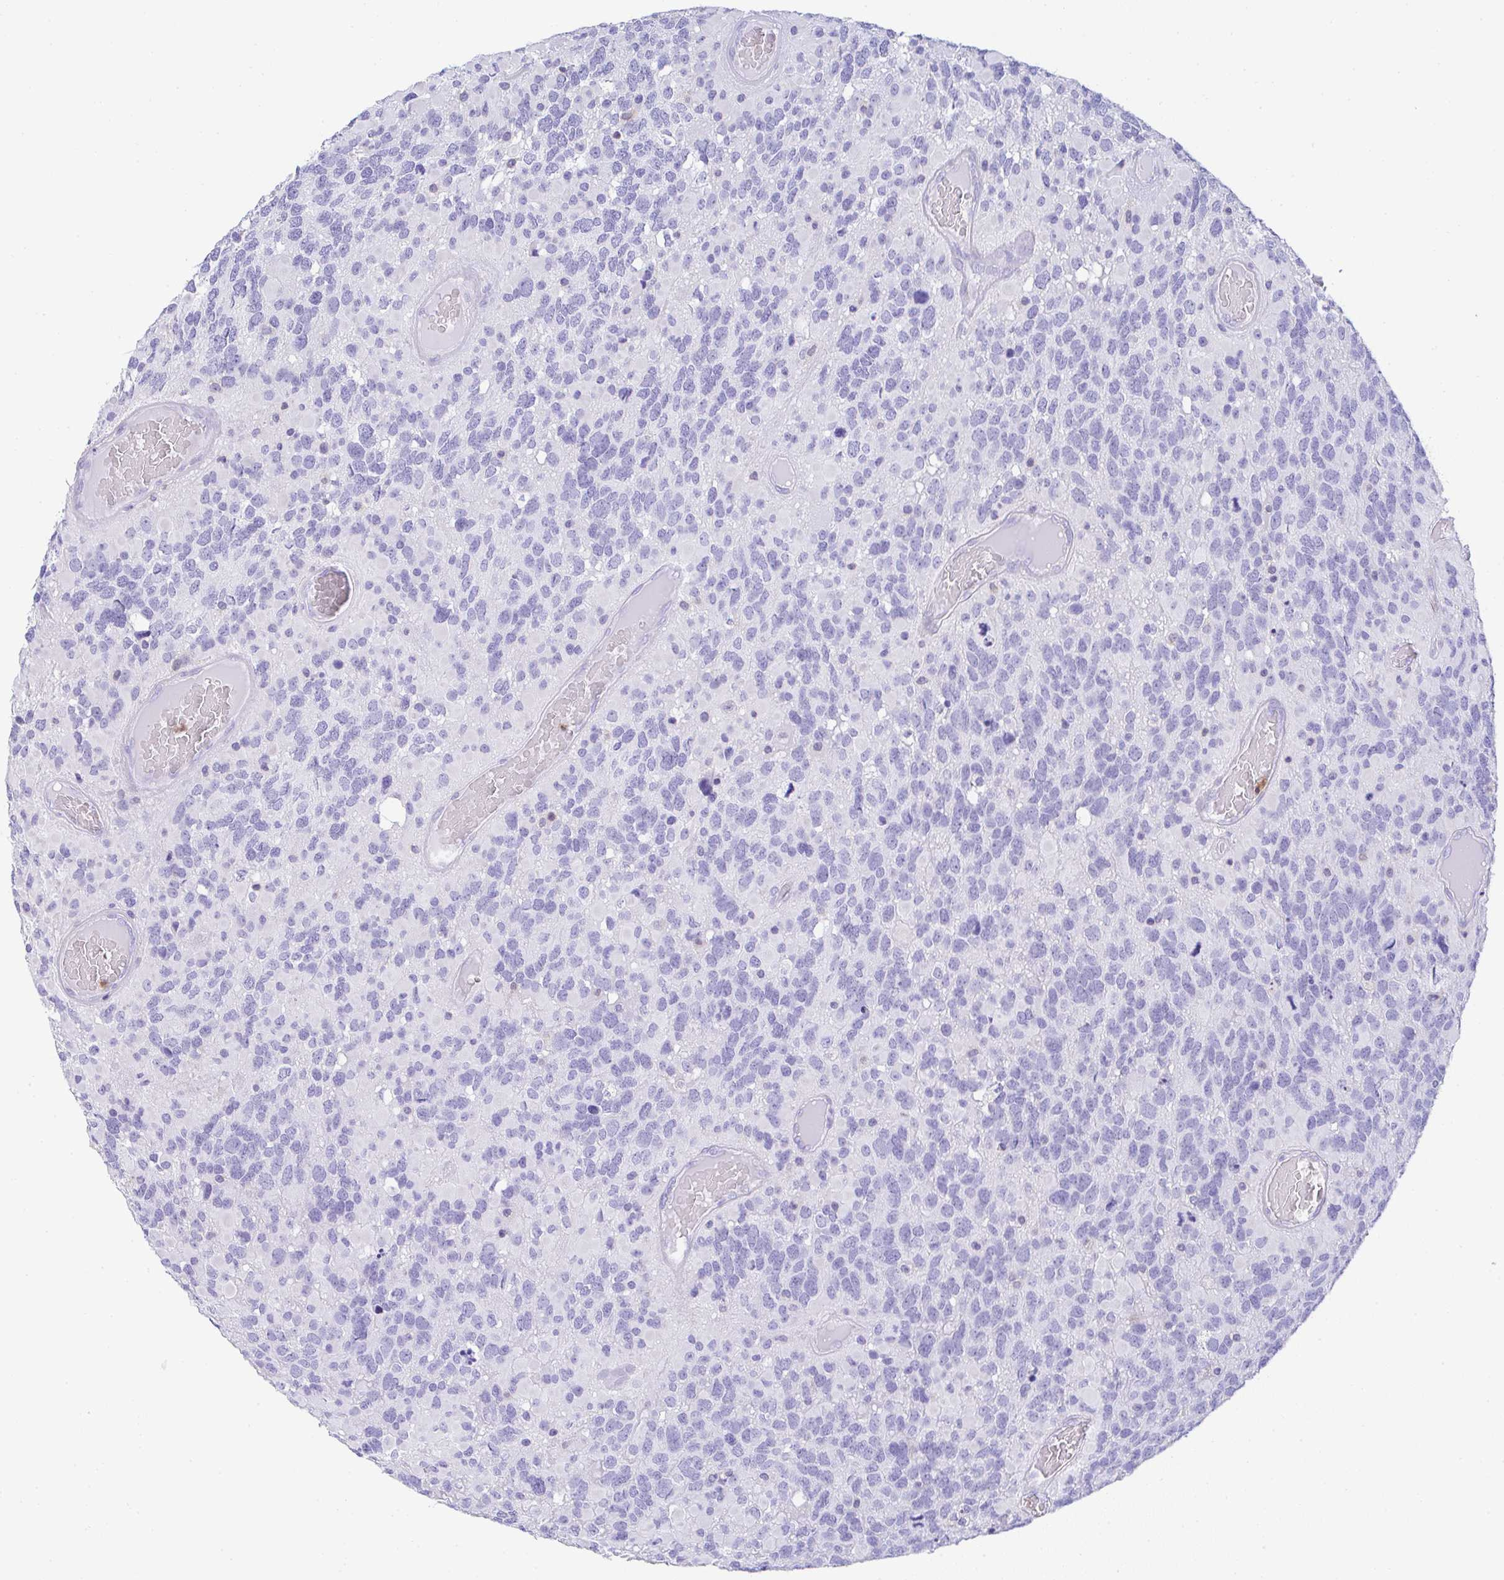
{"staining": {"intensity": "negative", "quantity": "none", "location": "none"}, "tissue": "glioma", "cell_type": "Tumor cells", "image_type": "cancer", "snomed": [{"axis": "morphology", "description": "Glioma, malignant, High grade"}, {"axis": "topography", "description": "Brain"}], "caption": "IHC image of neoplastic tissue: high-grade glioma (malignant) stained with DAB reveals no significant protein positivity in tumor cells. The staining is performed using DAB brown chromogen with nuclei counter-stained in using hematoxylin.", "gene": "TNFAIP8", "patient": {"sex": "female", "age": 40}}